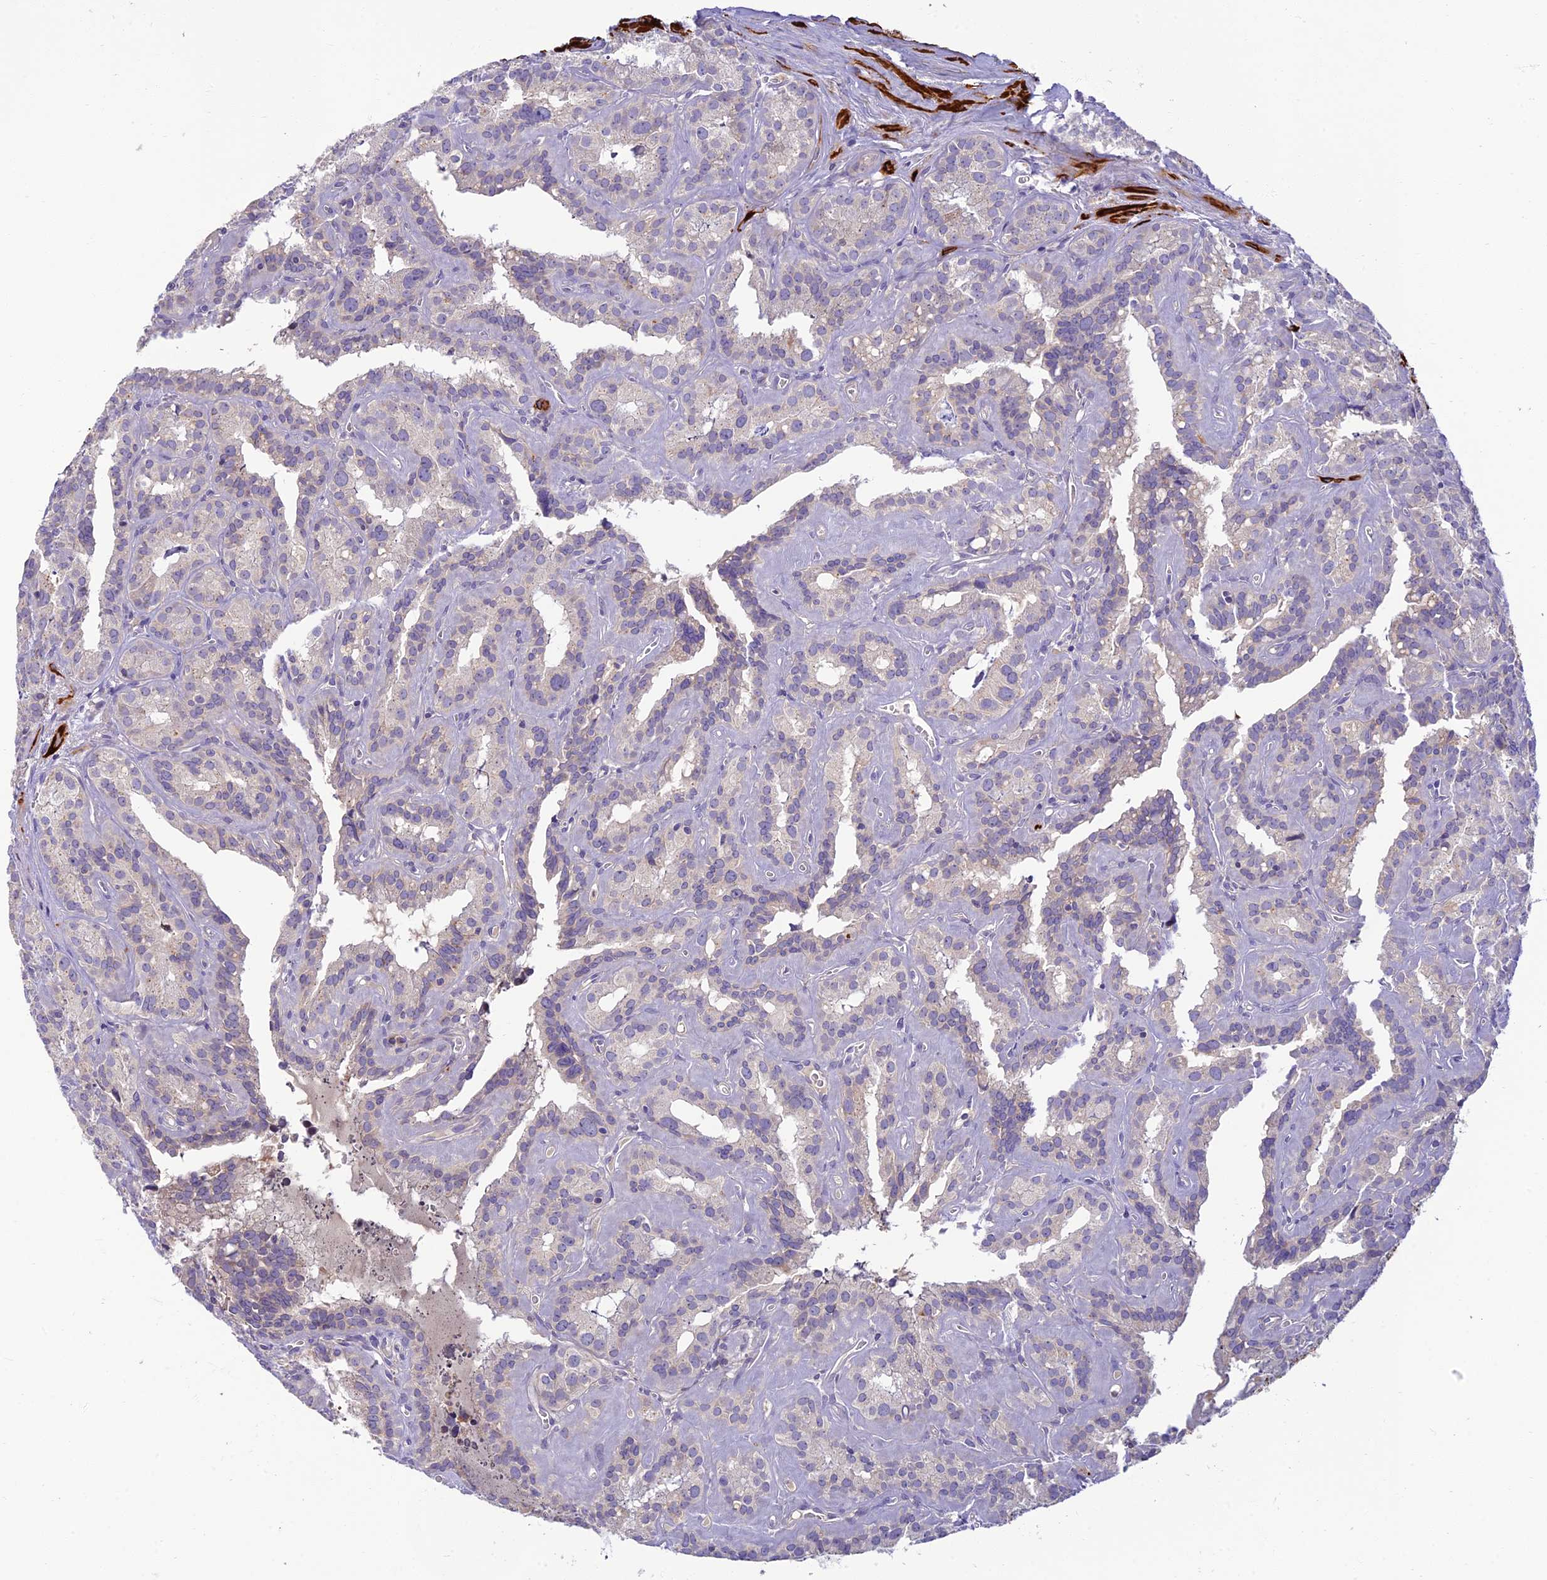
{"staining": {"intensity": "negative", "quantity": "none", "location": "none"}, "tissue": "seminal vesicle", "cell_type": "Glandular cells", "image_type": "normal", "snomed": [{"axis": "morphology", "description": "Normal tissue, NOS"}, {"axis": "topography", "description": "Prostate"}, {"axis": "topography", "description": "Seminal veicle"}], "caption": "Protein analysis of benign seminal vesicle displays no significant staining in glandular cells.", "gene": "CLIP4", "patient": {"sex": "male", "age": 59}}